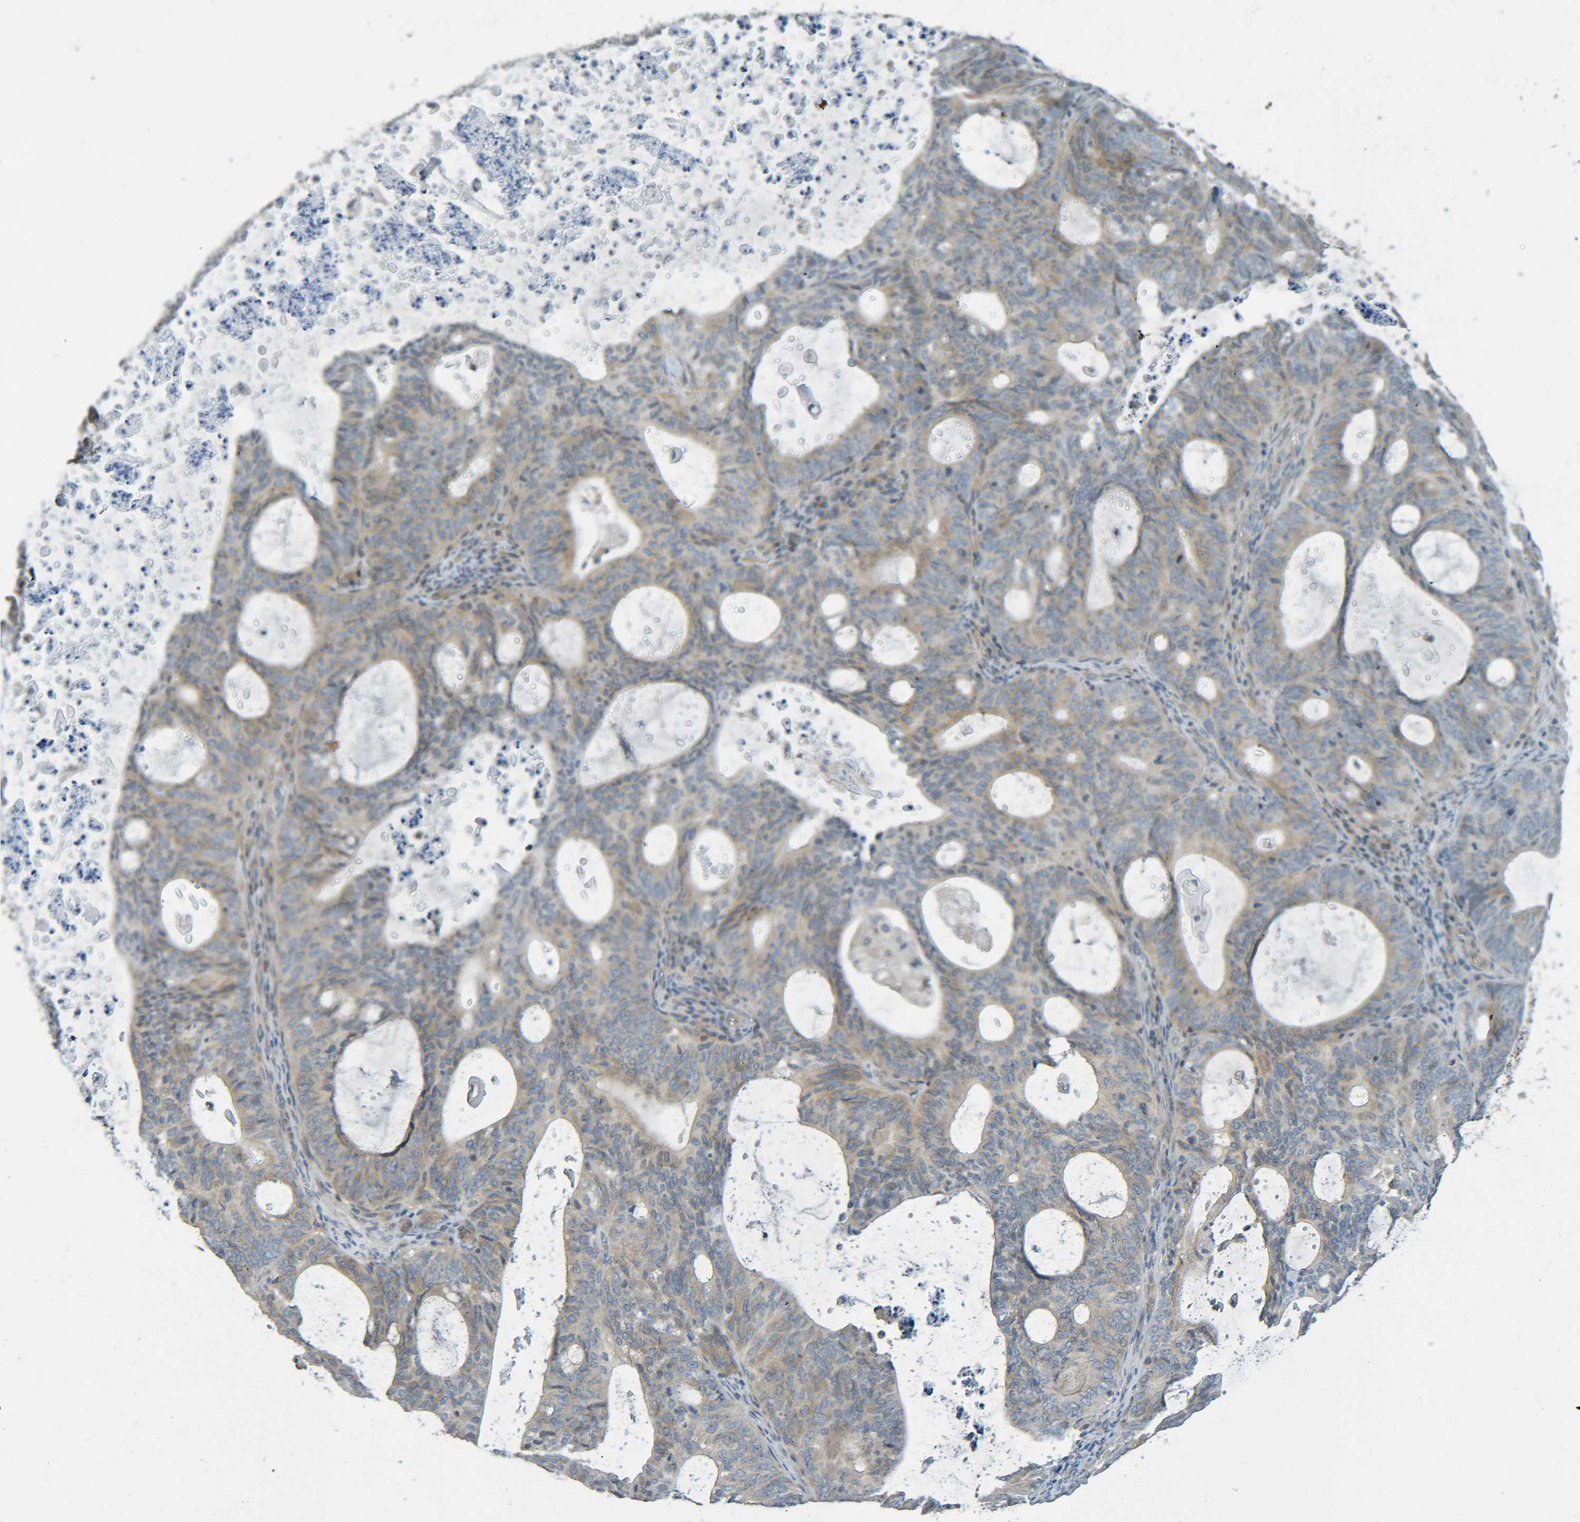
{"staining": {"intensity": "weak", "quantity": ">75%", "location": "cytoplasmic/membranous"}, "tissue": "endometrial cancer", "cell_type": "Tumor cells", "image_type": "cancer", "snomed": [{"axis": "morphology", "description": "Adenocarcinoma, NOS"}, {"axis": "topography", "description": "Uterus"}], "caption": "Brown immunohistochemical staining in endometrial adenocarcinoma exhibits weak cytoplasmic/membranous staining in about >75% of tumor cells.", "gene": "CYP4F2", "patient": {"sex": "female", "age": 83}}